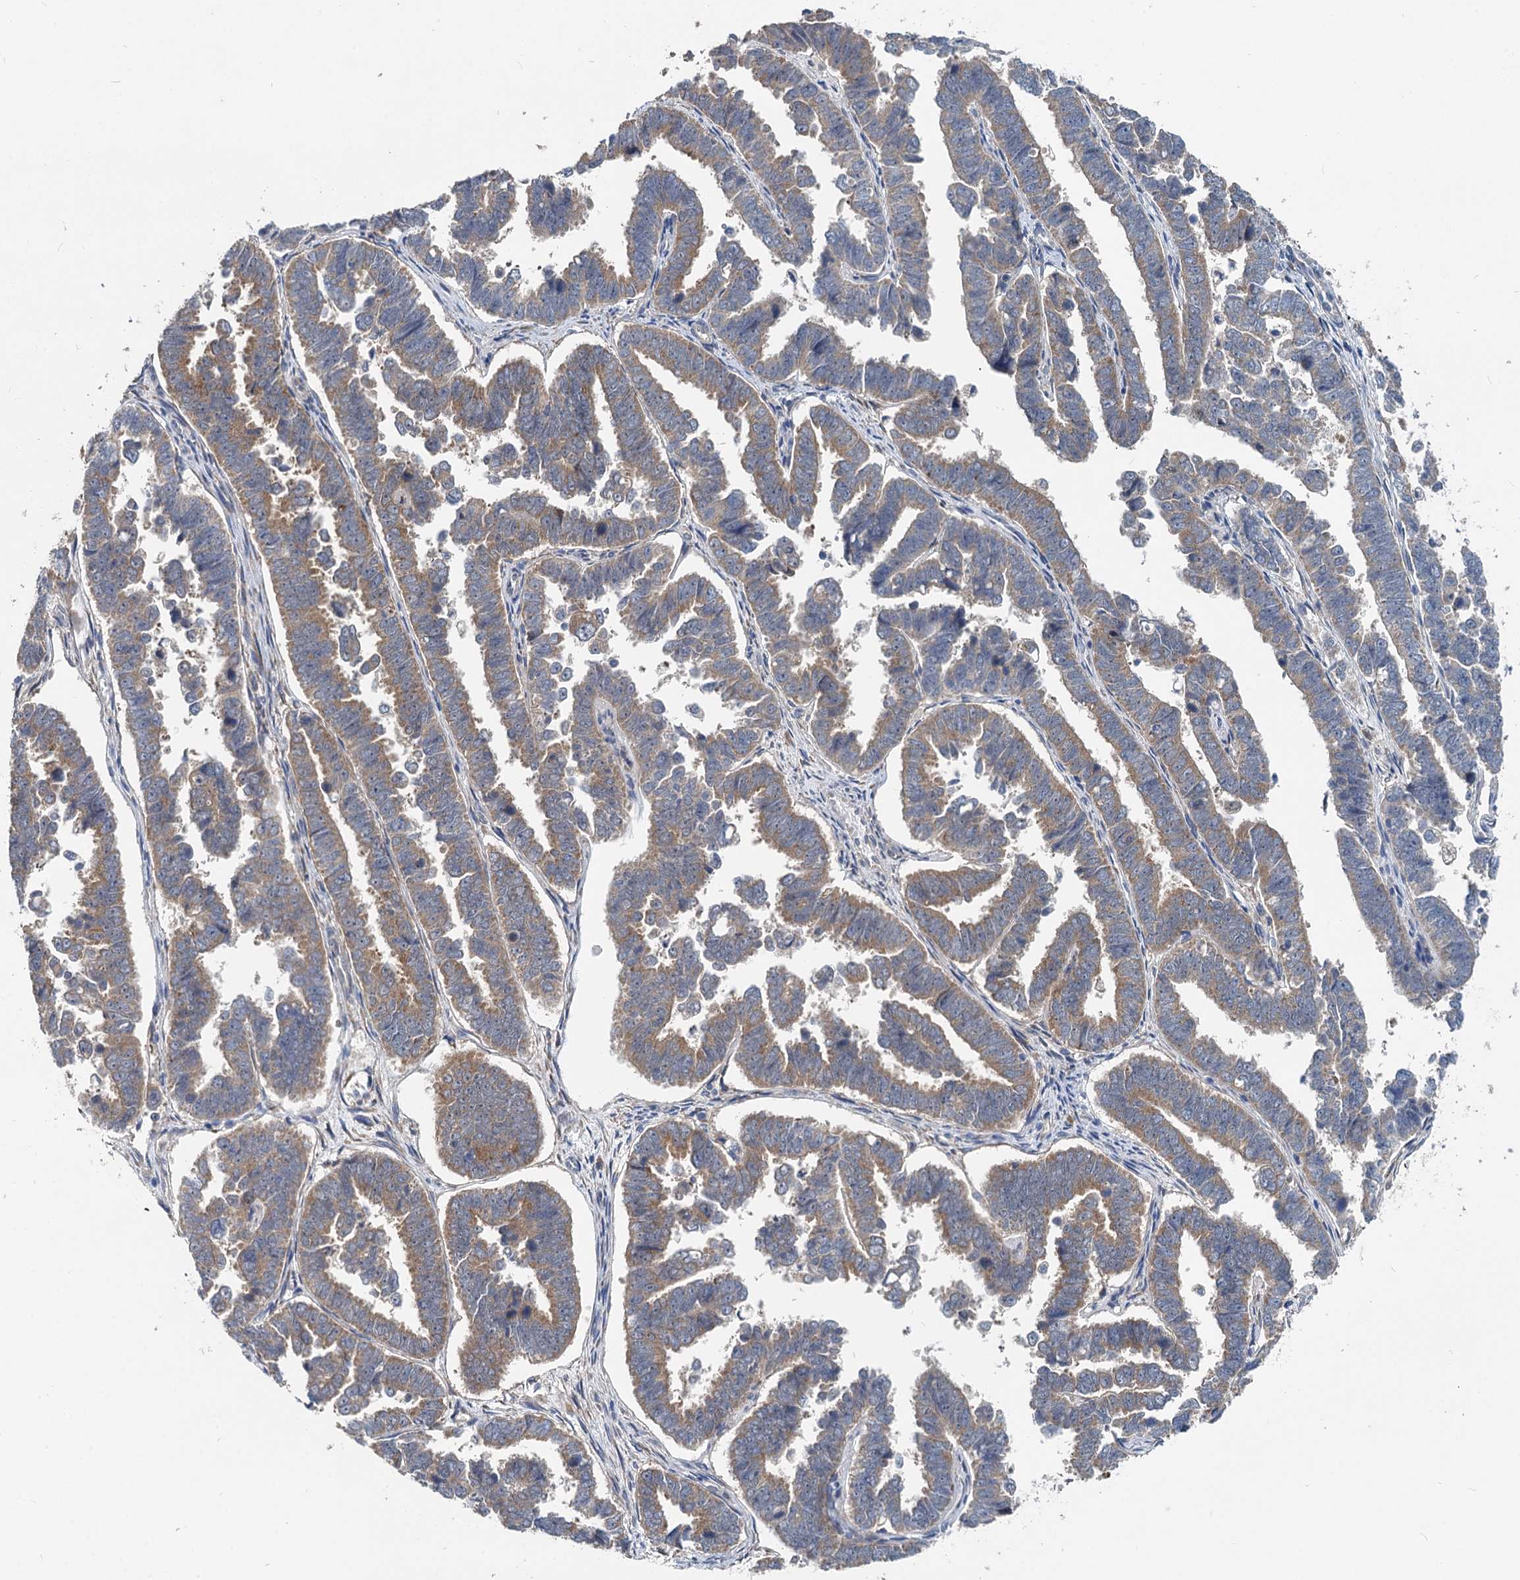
{"staining": {"intensity": "moderate", "quantity": ">75%", "location": "cytoplasmic/membranous"}, "tissue": "endometrial cancer", "cell_type": "Tumor cells", "image_type": "cancer", "snomed": [{"axis": "morphology", "description": "Adenocarcinoma, NOS"}, {"axis": "topography", "description": "Endometrium"}], "caption": "Immunohistochemical staining of endometrial cancer reveals medium levels of moderate cytoplasmic/membranous expression in approximately >75% of tumor cells.", "gene": "EIF2B2", "patient": {"sex": "female", "age": 75}}